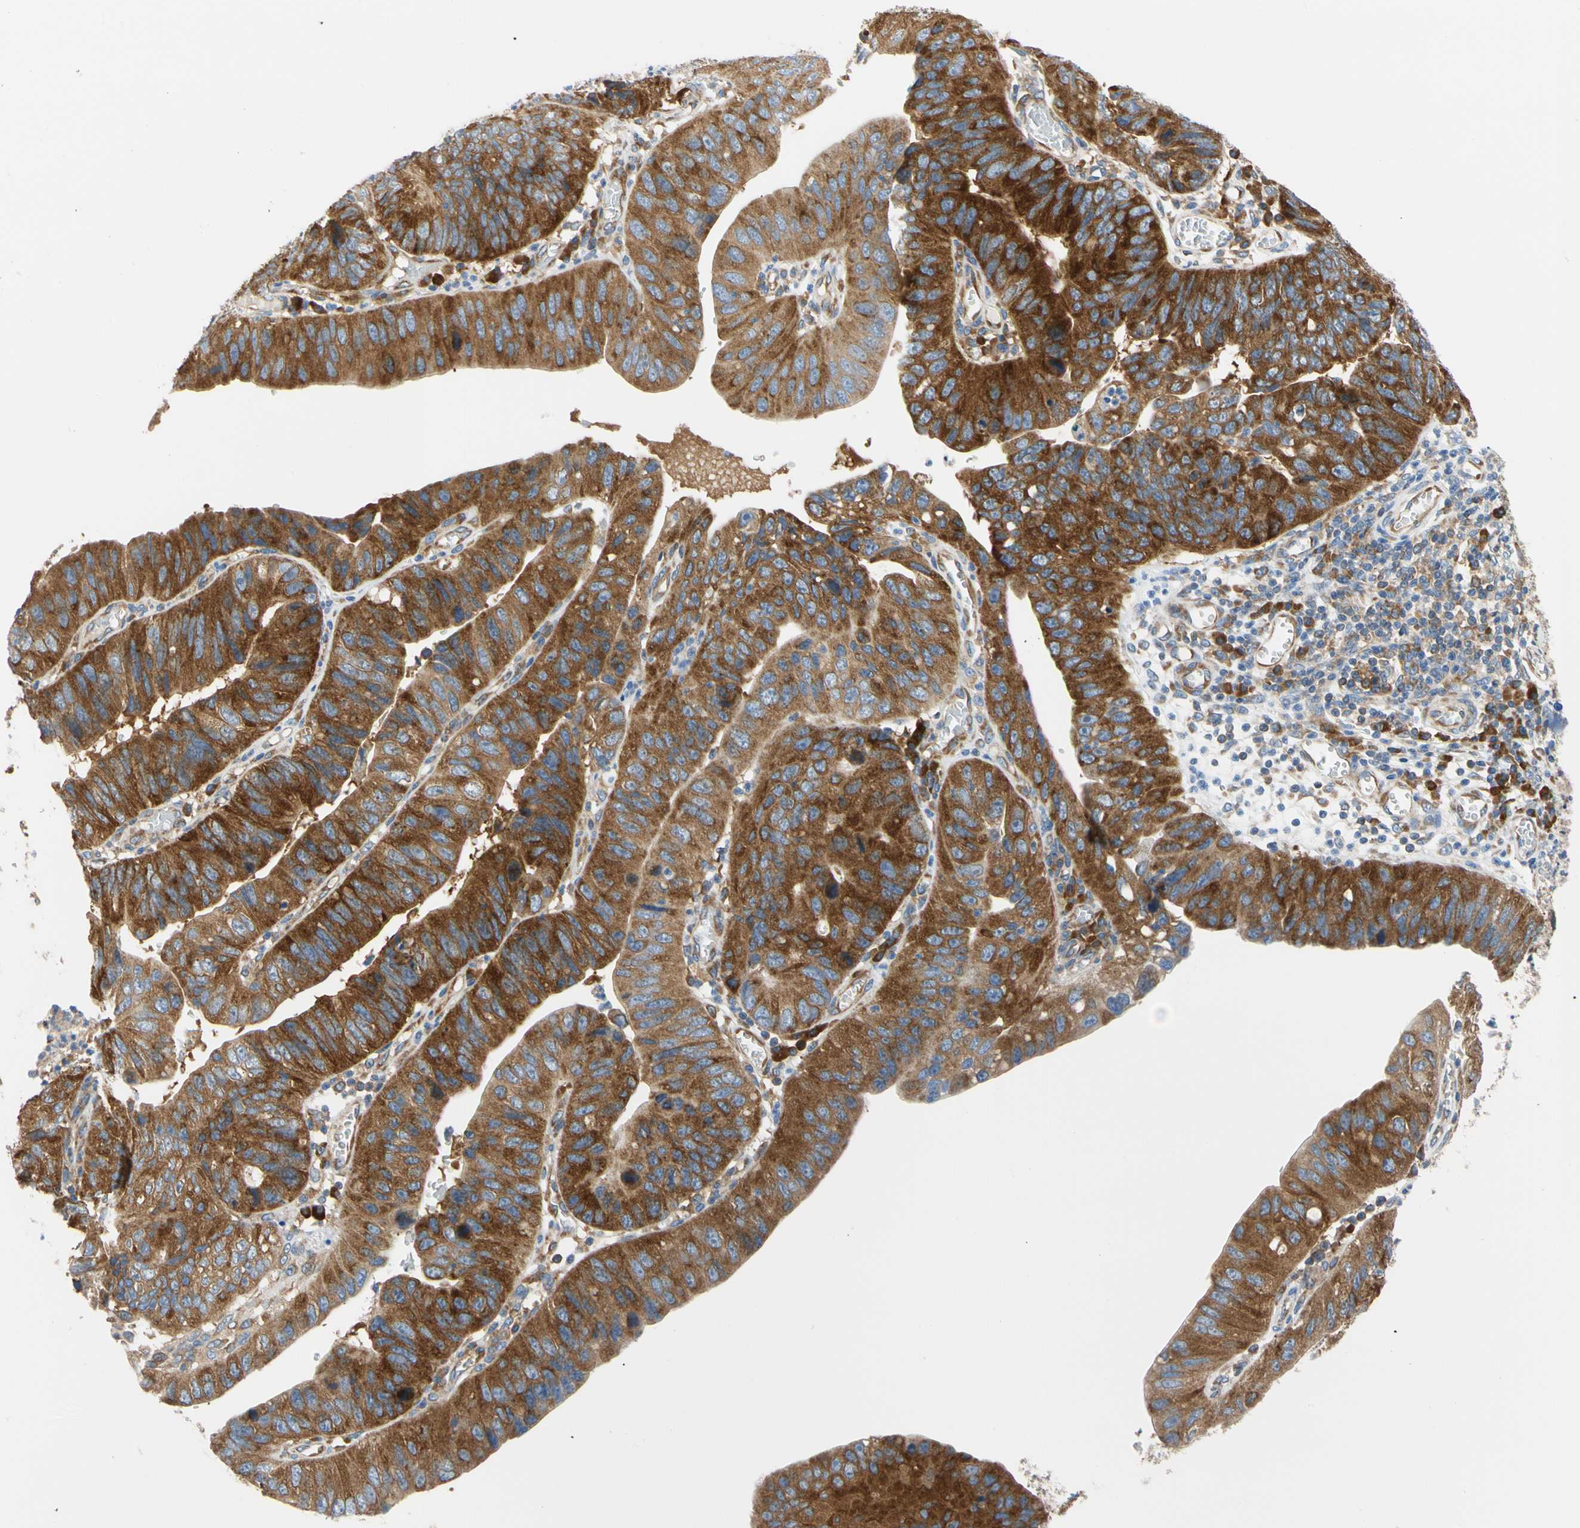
{"staining": {"intensity": "strong", "quantity": ">75%", "location": "cytoplasmic/membranous"}, "tissue": "stomach cancer", "cell_type": "Tumor cells", "image_type": "cancer", "snomed": [{"axis": "morphology", "description": "Adenocarcinoma, NOS"}, {"axis": "topography", "description": "Stomach"}], "caption": "Immunohistochemical staining of human adenocarcinoma (stomach) demonstrates strong cytoplasmic/membranous protein positivity in about >75% of tumor cells.", "gene": "GPHN", "patient": {"sex": "male", "age": 59}}